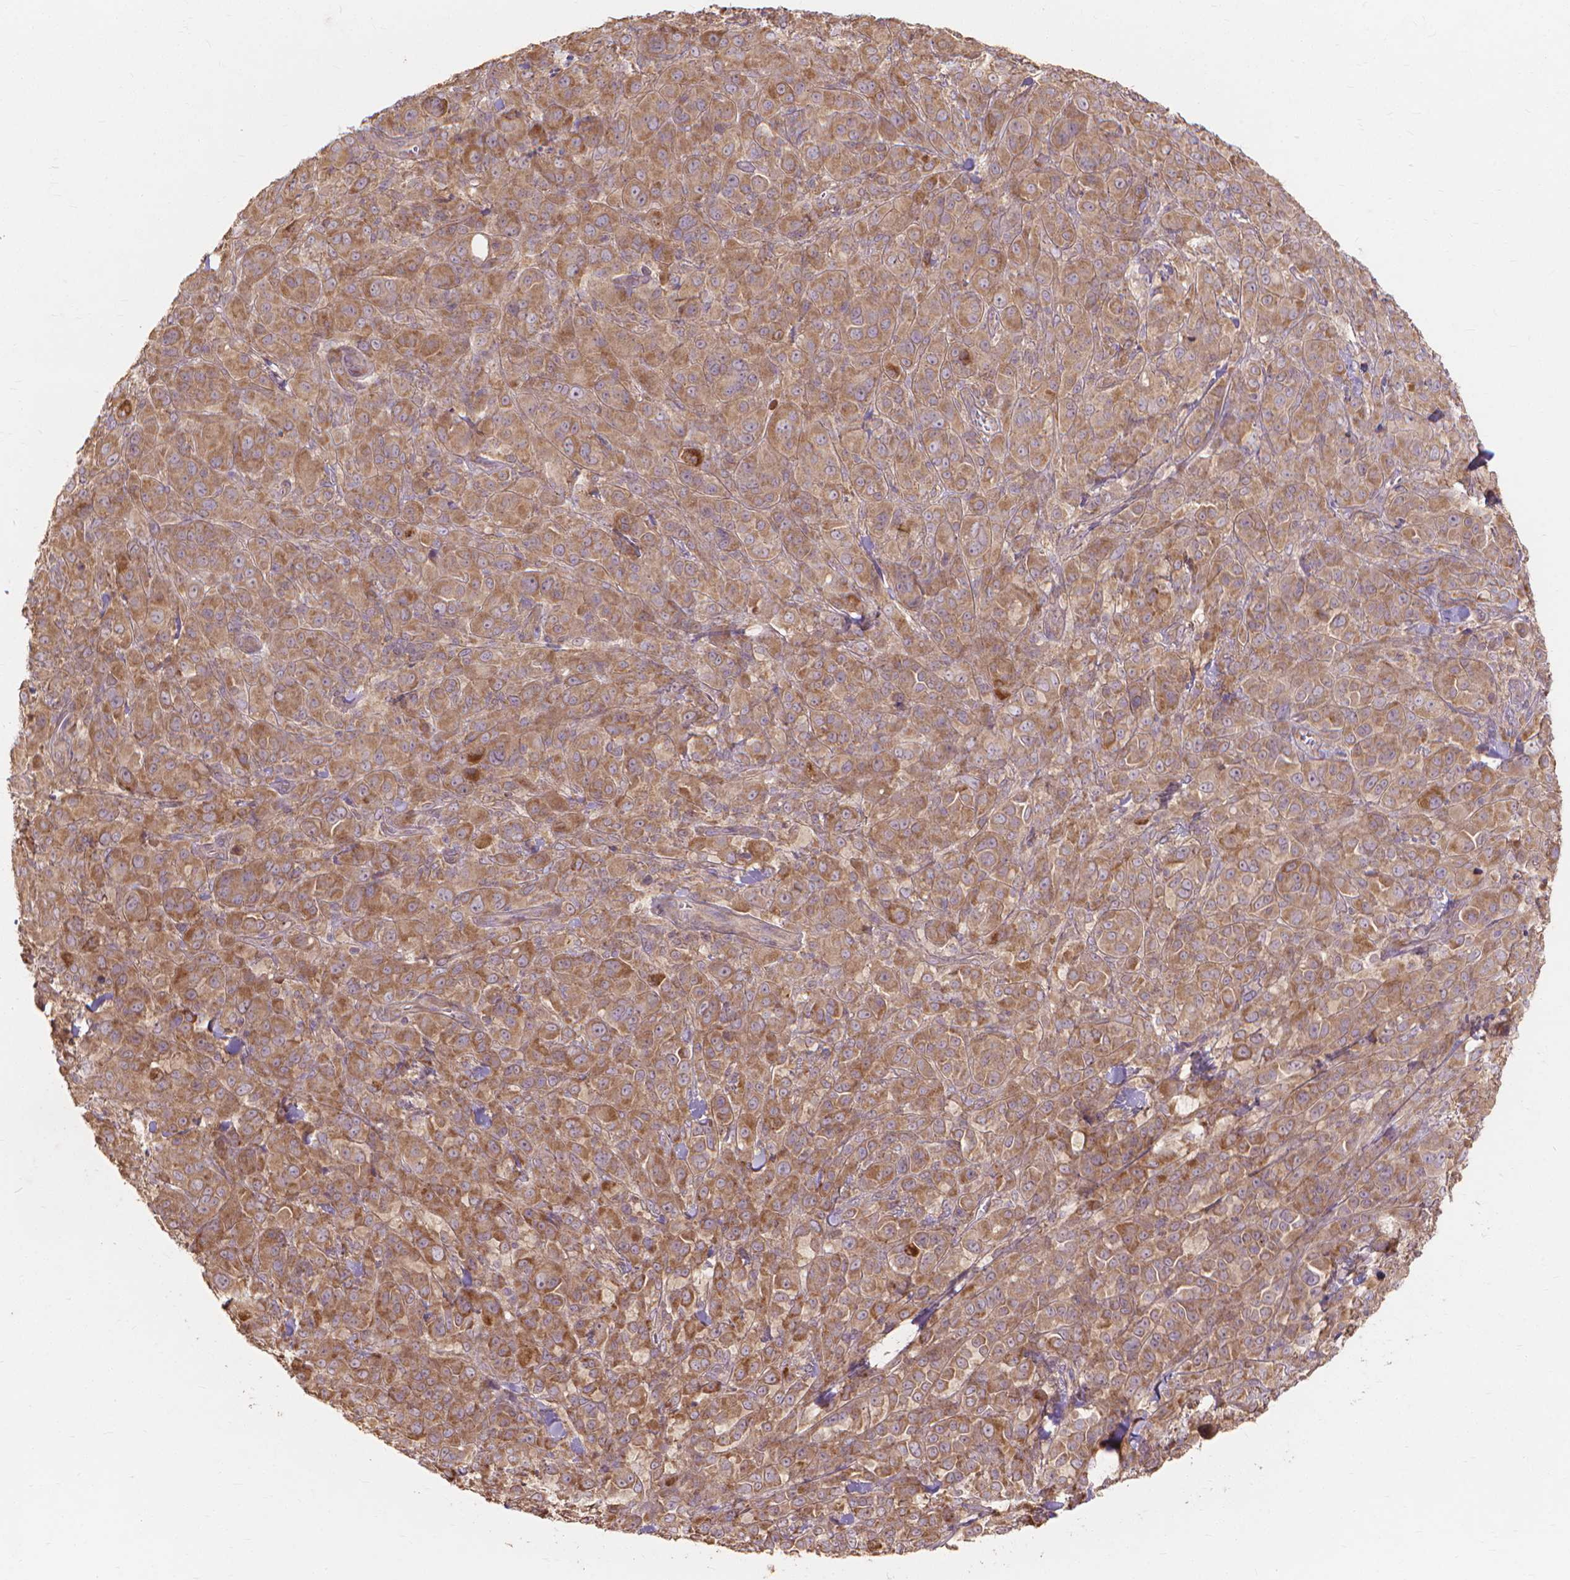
{"staining": {"intensity": "moderate", "quantity": ">75%", "location": "cytoplasmic/membranous"}, "tissue": "melanoma", "cell_type": "Tumor cells", "image_type": "cancer", "snomed": [{"axis": "morphology", "description": "Malignant melanoma, NOS"}, {"axis": "topography", "description": "Skin"}], "caption": "Melanoma stained with IHC shows moderate cytoplasmic/membranous staining in about >75% of tumor cells. (Brightfield microscopy of DAB IHC at high magnification).", "gene": "TAB2", "patient": {"sex": "female", "age": 87}}